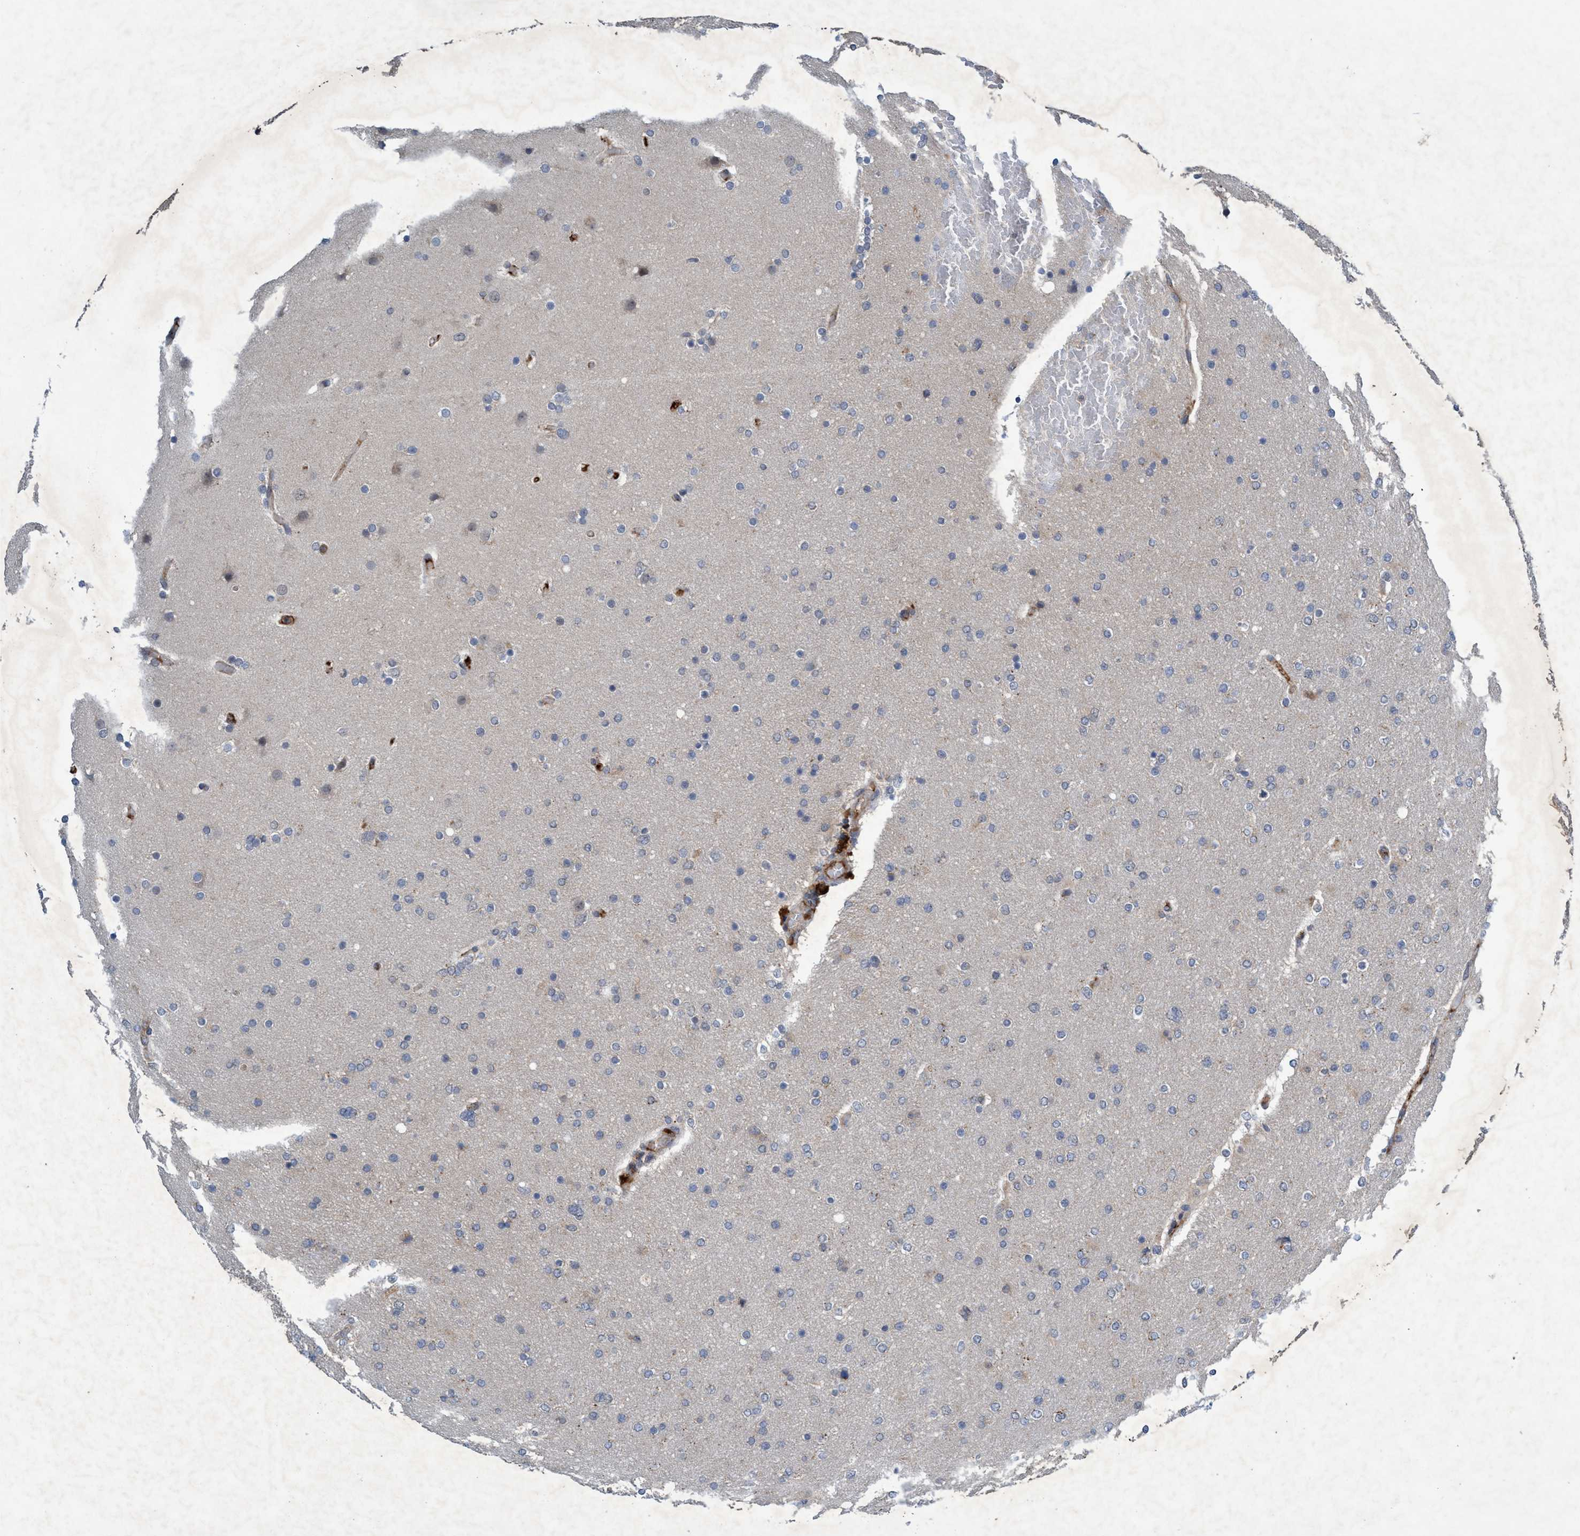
{"staining": {"intensity": "negative", "quantity": "none", "location": "none"}, "tissue": "glioma", "cell_type": "Tumor cells", "image_type": "cancer", "snomed": [{"axis": "morphology", "description": "Glioma, malignant, High grade"}, {"axis": "topography", "description": "Cerebral cortex"}], "caption": "Tumor cells show no significant positivity in glioma.", "gene": "TRIM65", "patient": {"sex": "female", "age": 36}}